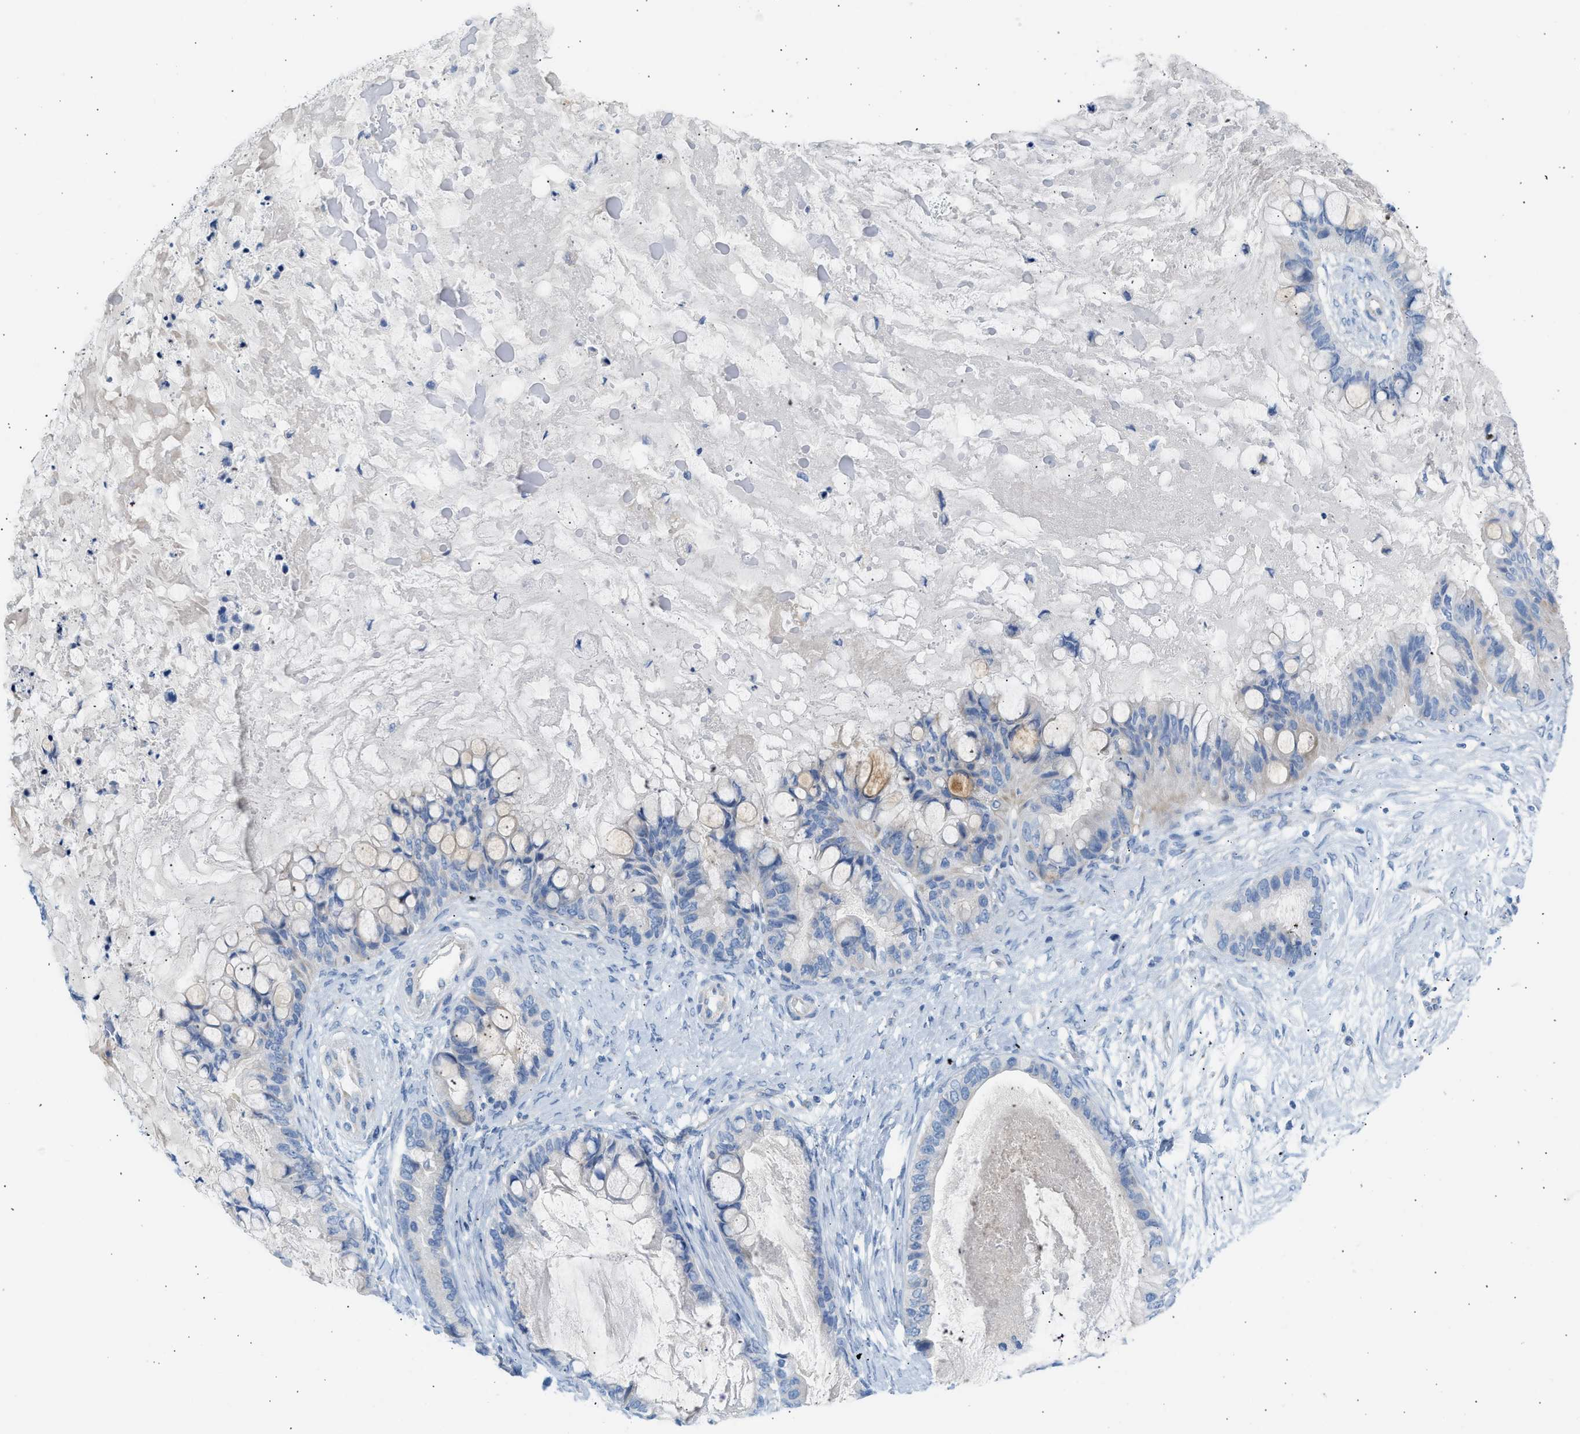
{"staining": {"intensity": "negative", "quantity": "none", "location": "none"}, "tissue": "ovarian cancer", "cell_type": "Tumor cells", "image_type": "cancer", "snomed": [{"axis": "morphology", "description": "Cystadenocarcinoma, mucinous, NOS"}, {"axis": "topography", "description": "Ovary"}], "caption": "Tumor cells show no significant expression in mucinous cystadenocarcinoma (ovarian).", "gene": "NDUFS8", "patient": {"sex": "female", "age": 80}}